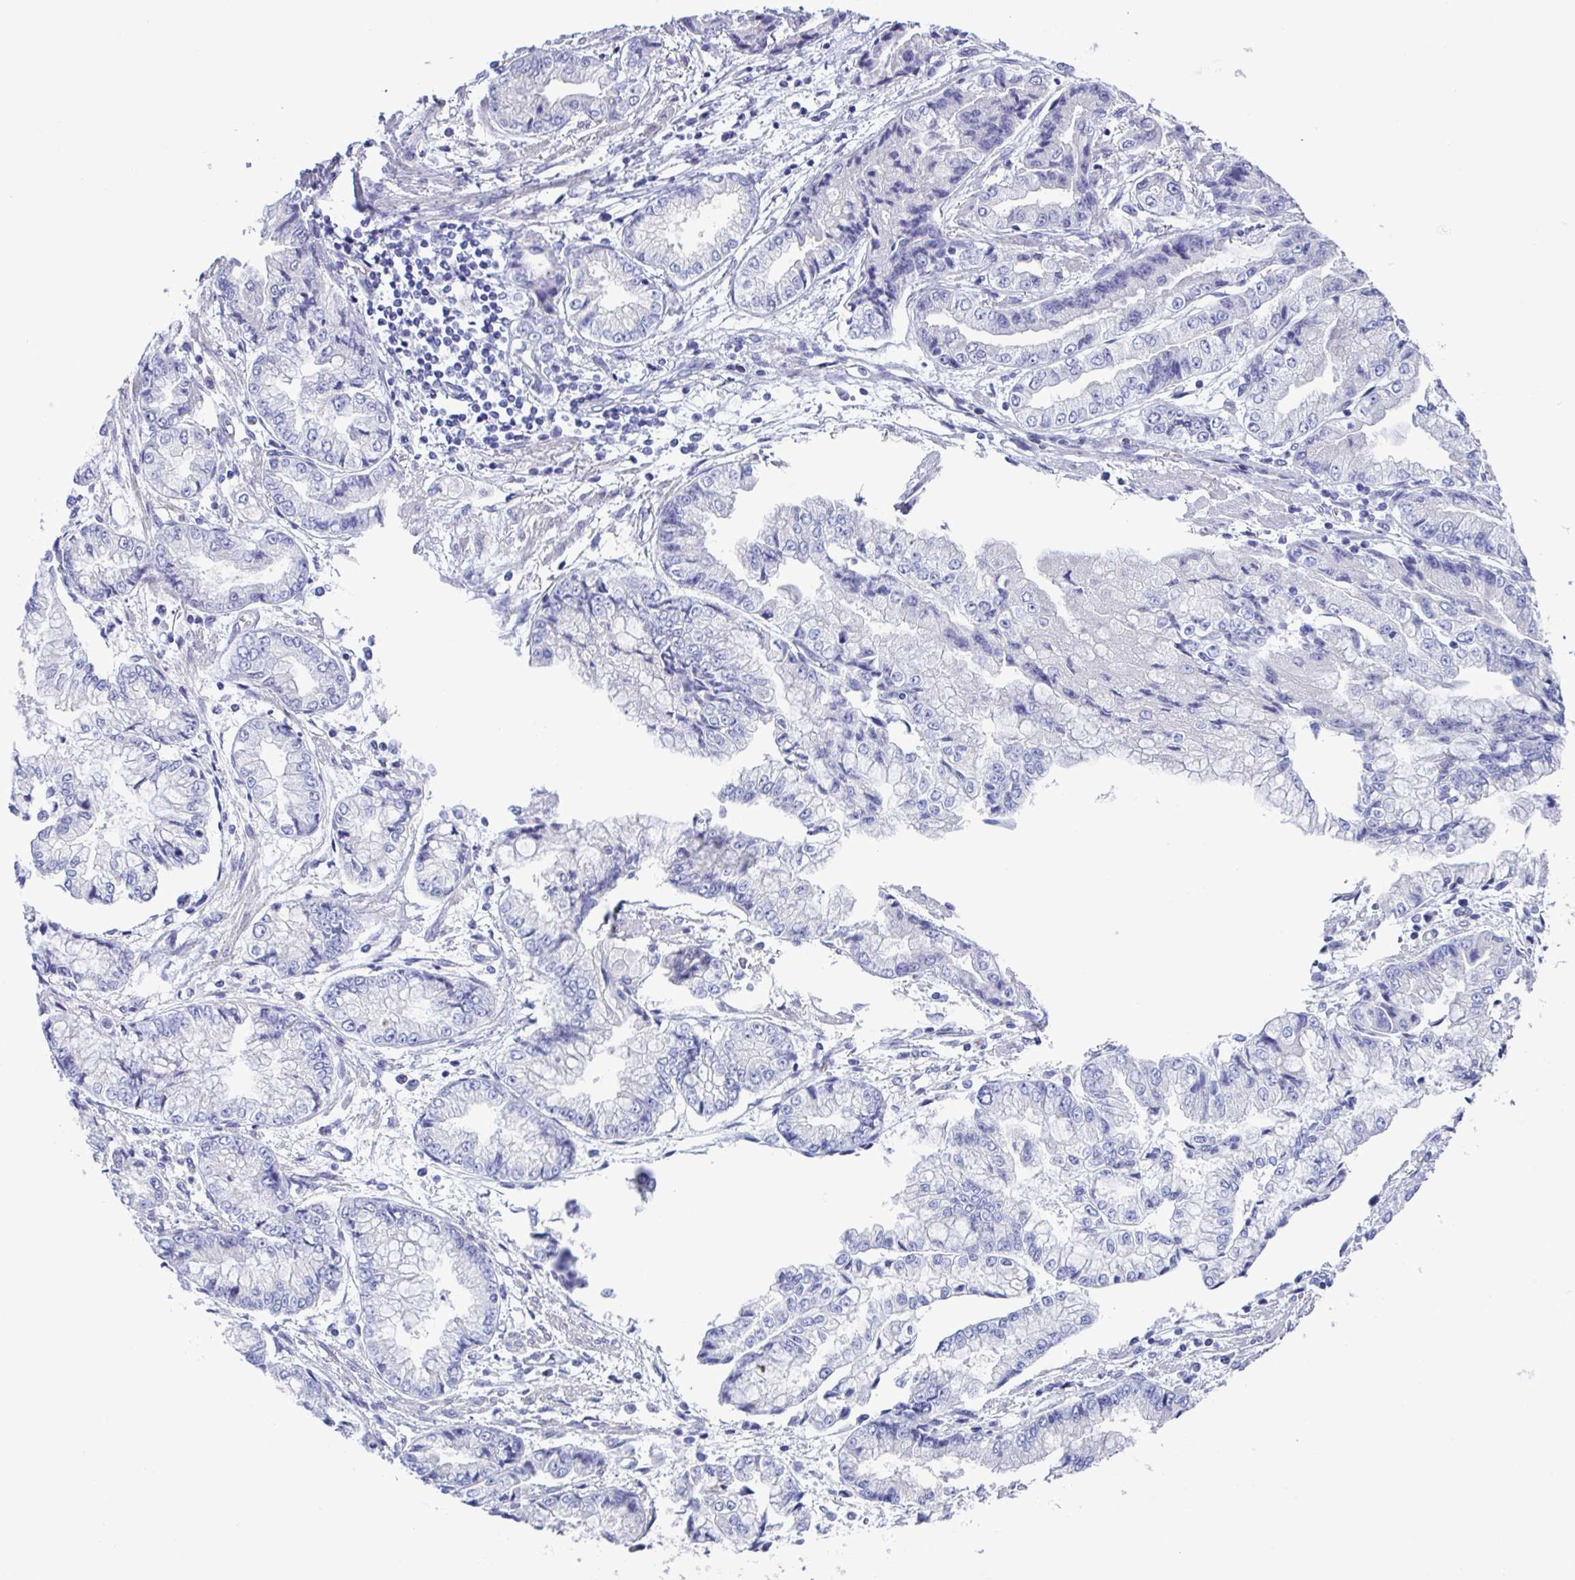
{"staining": {"intensity": "negative", "quantity": "none", "location": "none"}, "tissue": "stomach cancer", "cell_type": "Tumor cells", "image_type": "cancer", "snomed": [{"axis": "morphology", "description": "Adenocarcinoma, NOS"}, {"axis": "topography", "description": "Stomach, upper"}], "caption": "Stomach cancer (adenocarcinoma) was stained to show a protein in brown. There is no significant staining in tumor cells.", "gene": "MED11", "patient": {"sex": "female", "age": 74}}